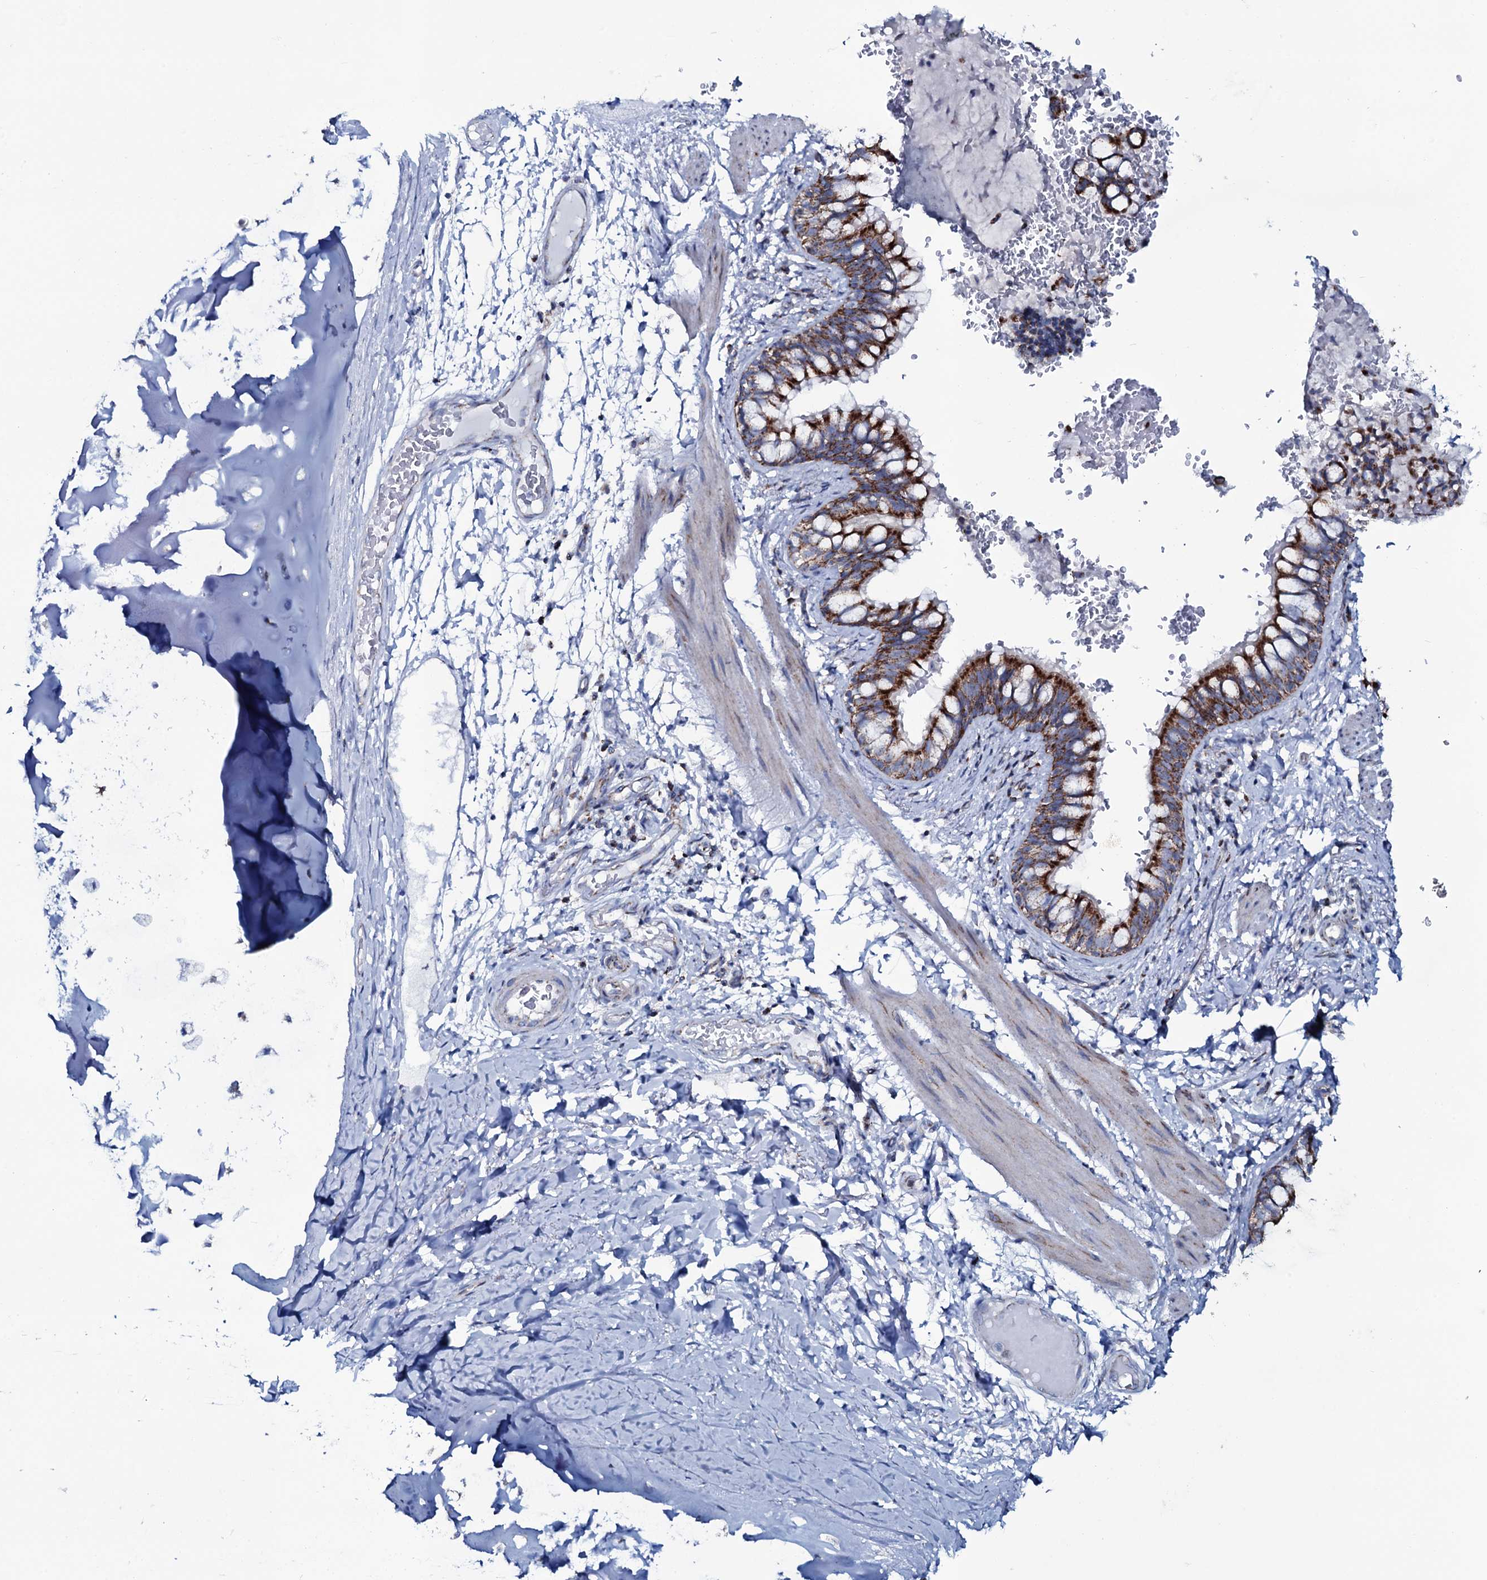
{"staining": {"intensity": "strong", "quantity": ">75%", "location": "cytoplasmic/membranous"}, "tissue": "bronchus", "cell_type": "Respiratory epithelial cells", "image_type": "normal", "snomed": [{"axis": "morphology", "description": "Normal tissue, NOS"}, {"axis": "topography", "description": "Cartilage tissue"}, {"axis": "topography", "description": "Bronchus"}], "caption": "Strong cytoplasmic/membranous staining for a protein is identified in about >75% of respiratory epithelial cells of benign bronchus using immunohistochemistry.", "gene": "MRPS35", "patient": {"sex": "female", "age": 36}}